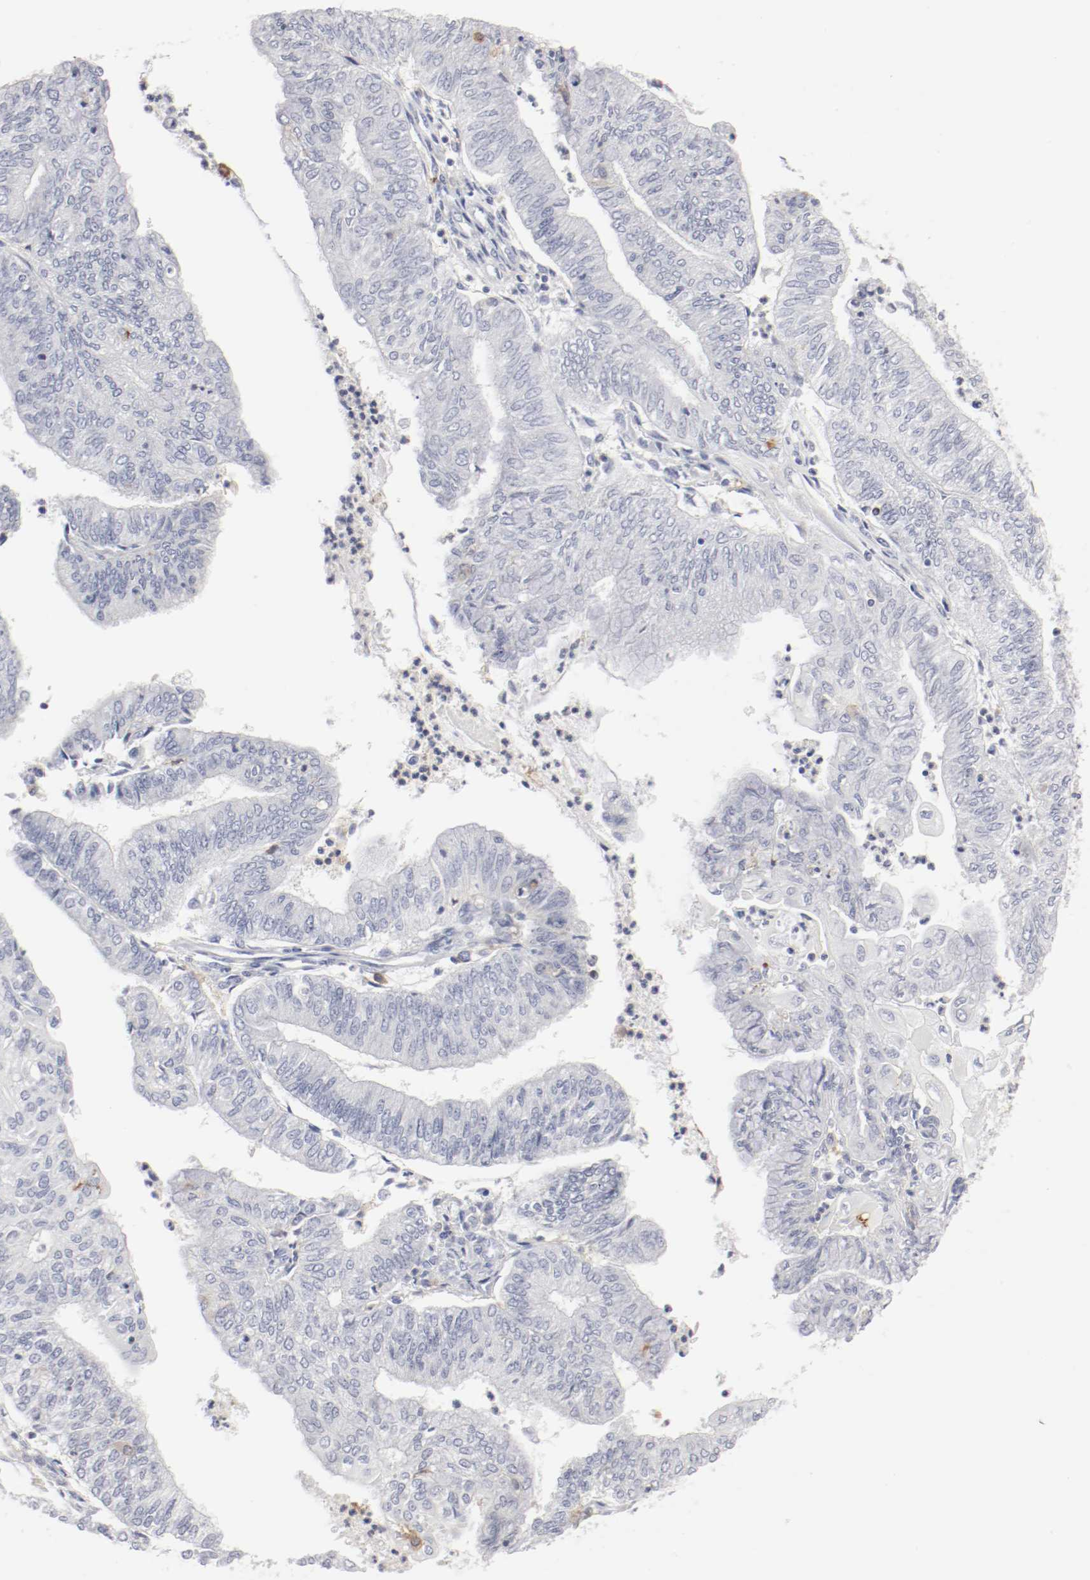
{"staining": {"intensity": "negative", "quantity": "none", "location": "none"}, "tissue": "endometrial cancer", "cell_type": "Tumor cells", "image_type": "cancer", "snomed": [{"axis": "morphology", "description": "Adenocarcinoma, NOS"}, {"axis": "topography", "description": "Endometrium"}], "caption": "This is an IHC histopathology image of endometrial cancer (adenocarcinoma). There is no expression in tumor cells.", "gene": "ITGAX", "patient": {"sex": "female", "age": 59}}